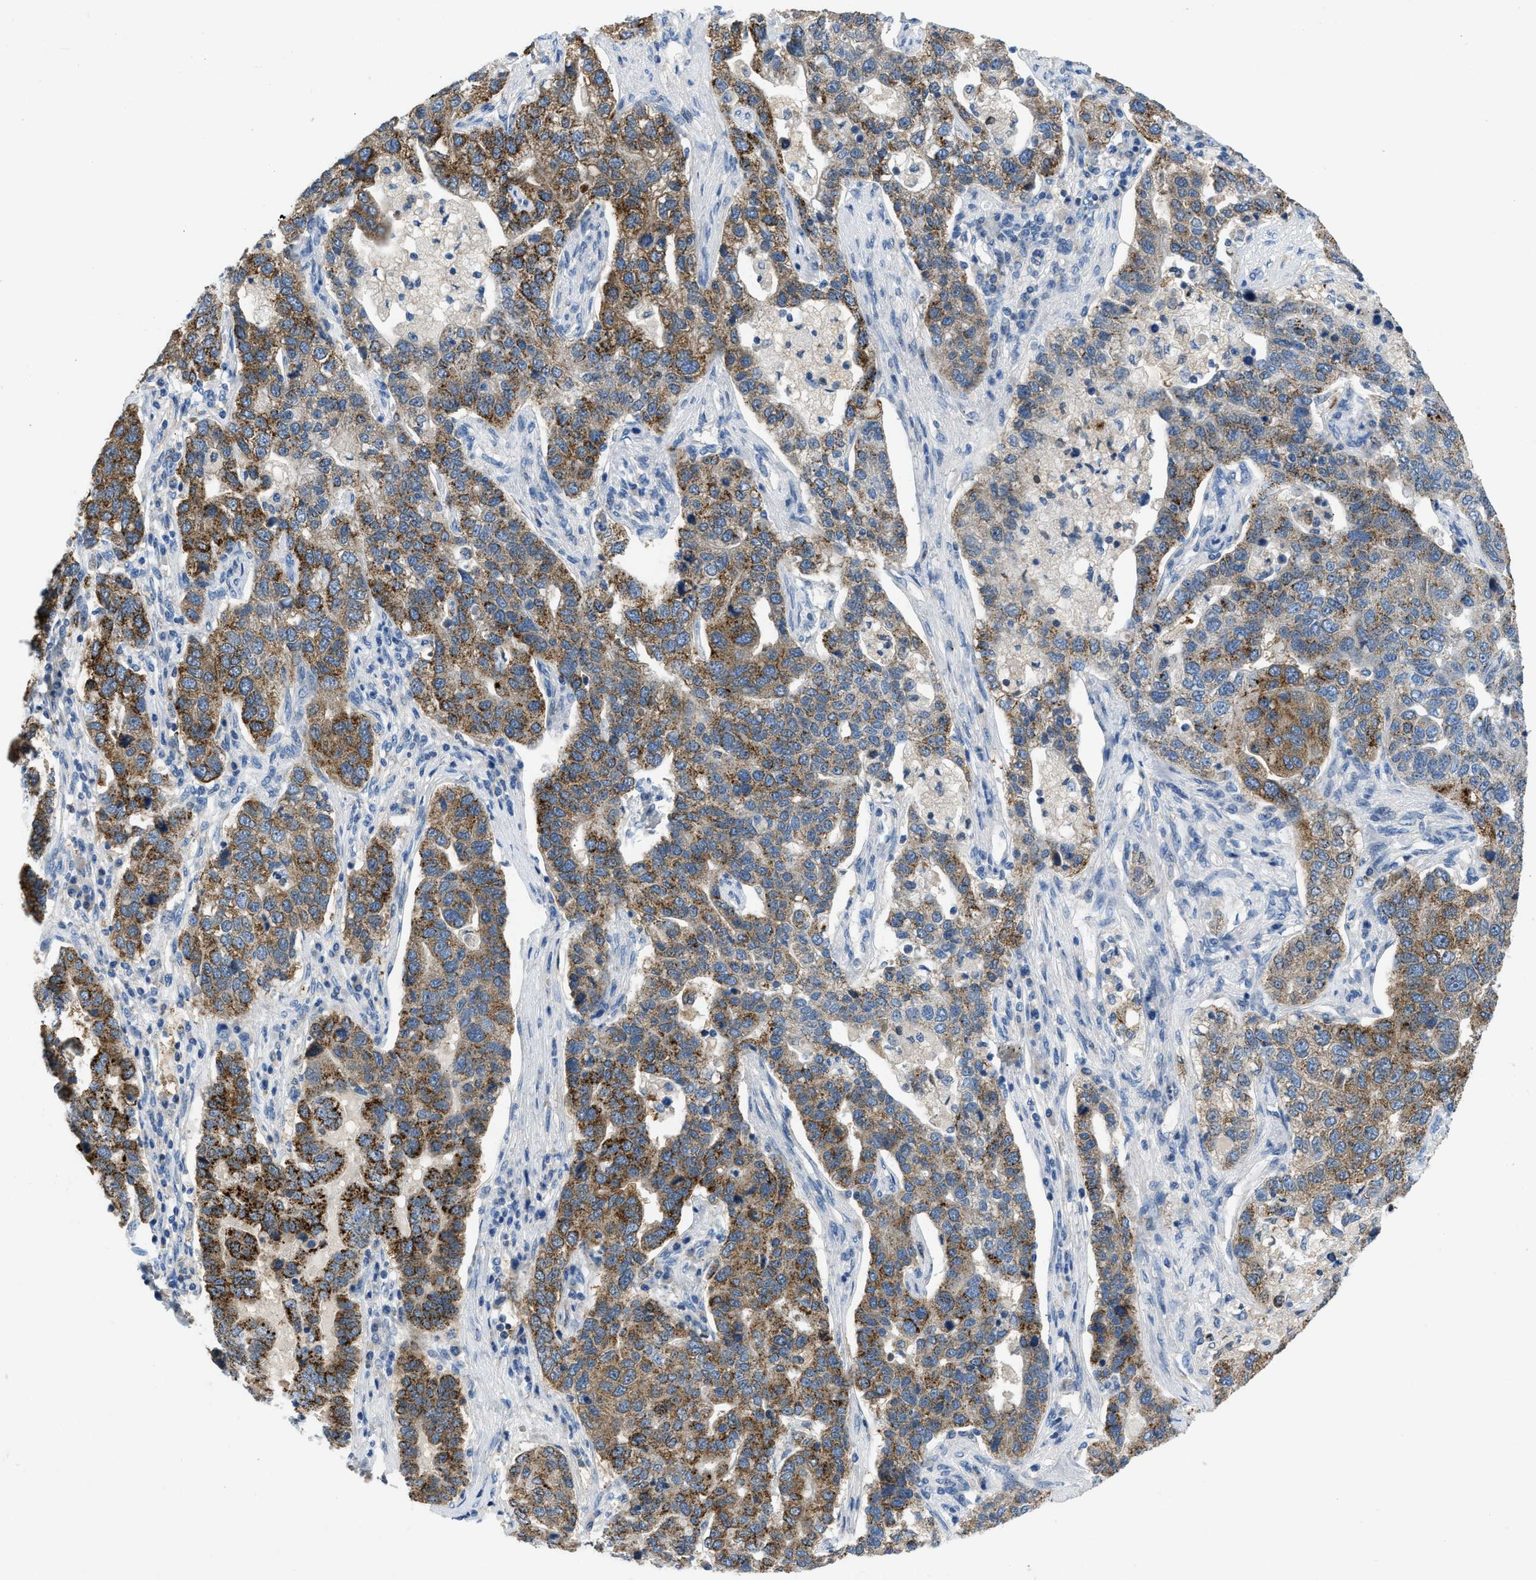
{"staining": {"intensity": "moderate", "quantity": ">75%", "location": "cytoplasmic/membranous"}, "tissue": "pancreatic cancer", "cell_type": "Tumor cells", "image_type": "cancer", "snomed": [{"axis": "morphology", "description": "Adenocarcinoma, NOS"}, {"axis": "topography", "description": "Pancreas"}], "caption": "Protein expression by immunohistochemistry shows moderate cytoplasmic/membranous staining in about >75% of tumor cells in adenocarcinoma (pancreatic).", "gene": "TOMM34", "patient": {"sex": "female", "age": 61}}